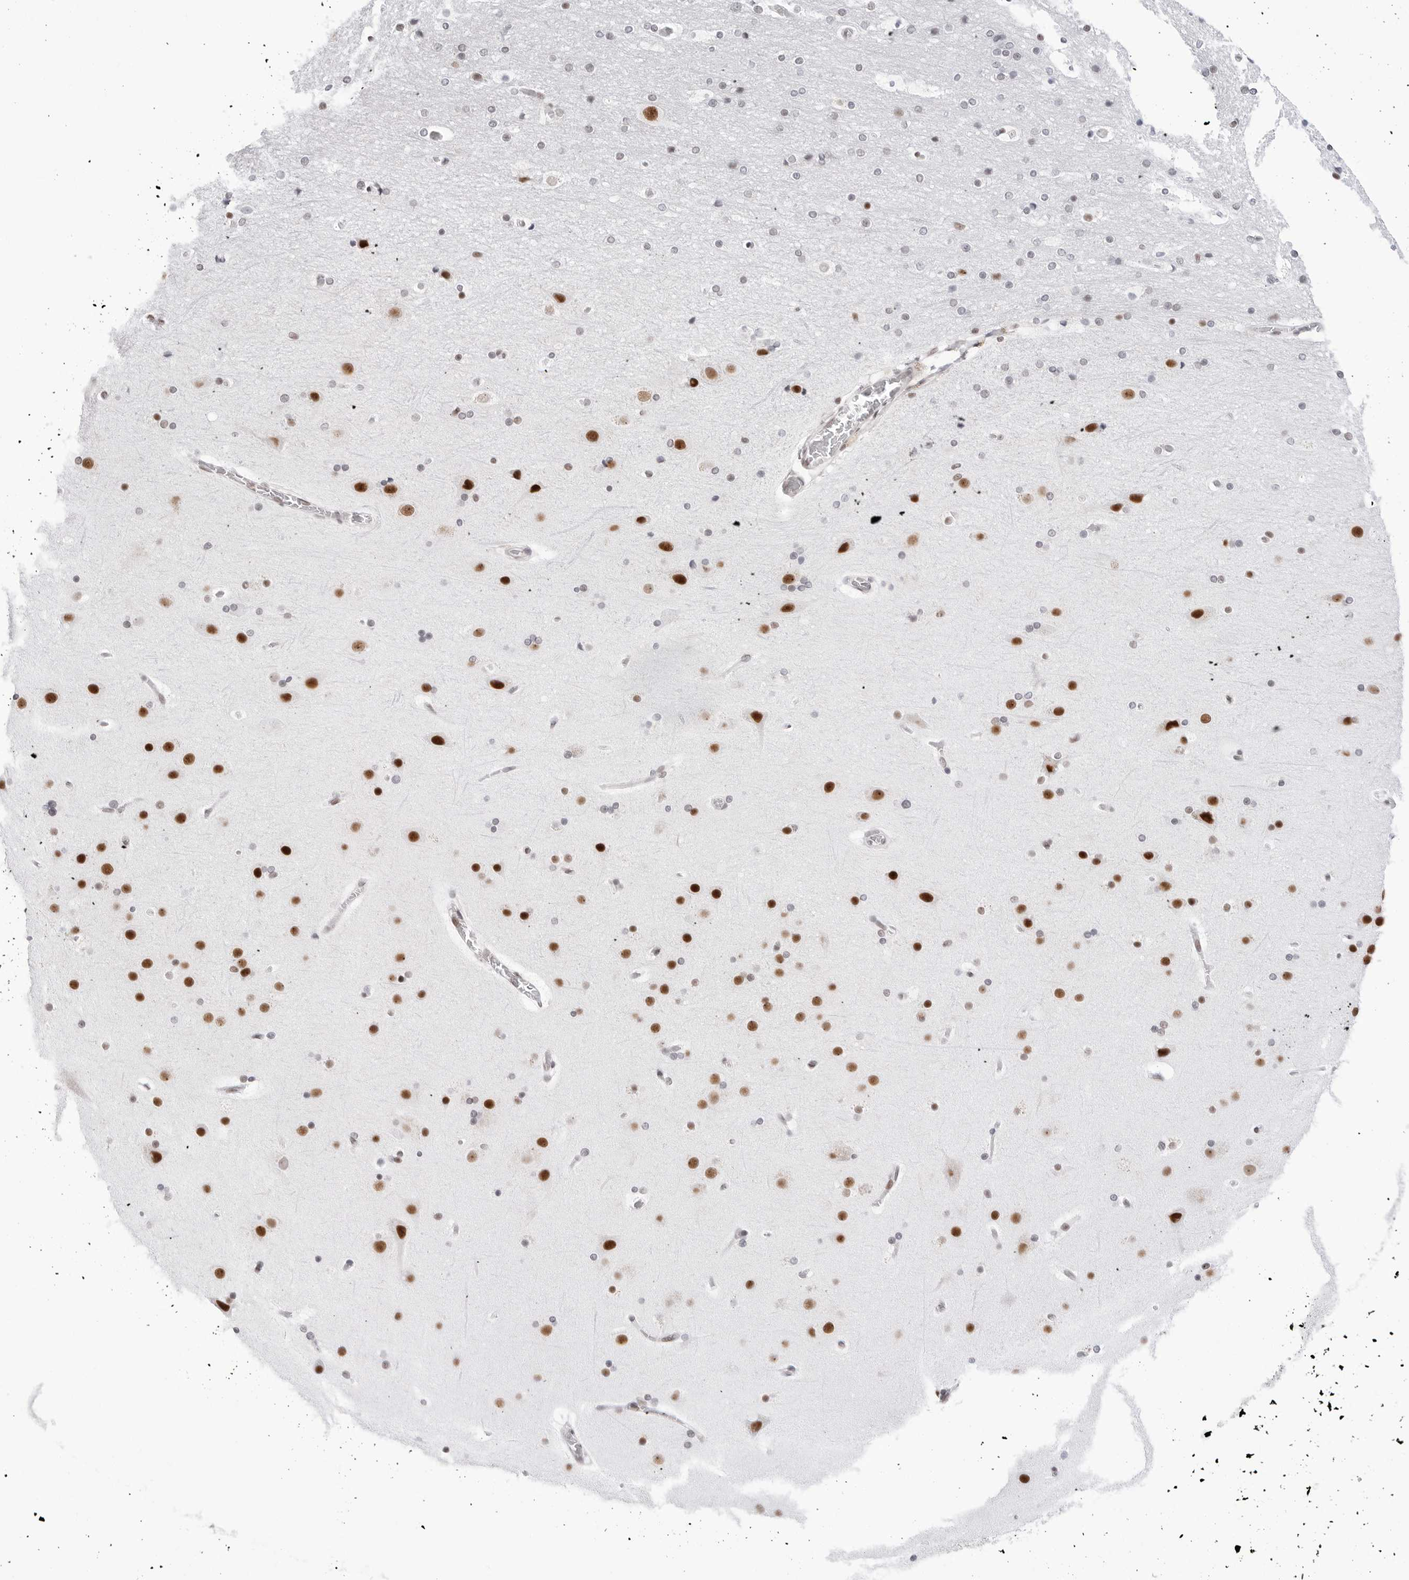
{"staining": {"intensity": "weak", "quantity": ">75%", "location": "nuclear"}, "tissue": "cerebral cortex", "cell_type": "Endothelial cells", "image_type": "normal", "snomed": [{"axis": "morphology", "description": "Normal tissue, NOS"}, {"axis": "topography", "description": "Cerebral cortex"}], "caption": "Protein staining exhibits weak nuclear staining in approximately >75% of endothelial cells in normal cerebral cortex.", "gene": "C1orf162", "patient": {"sex": "male", "age": 57}}